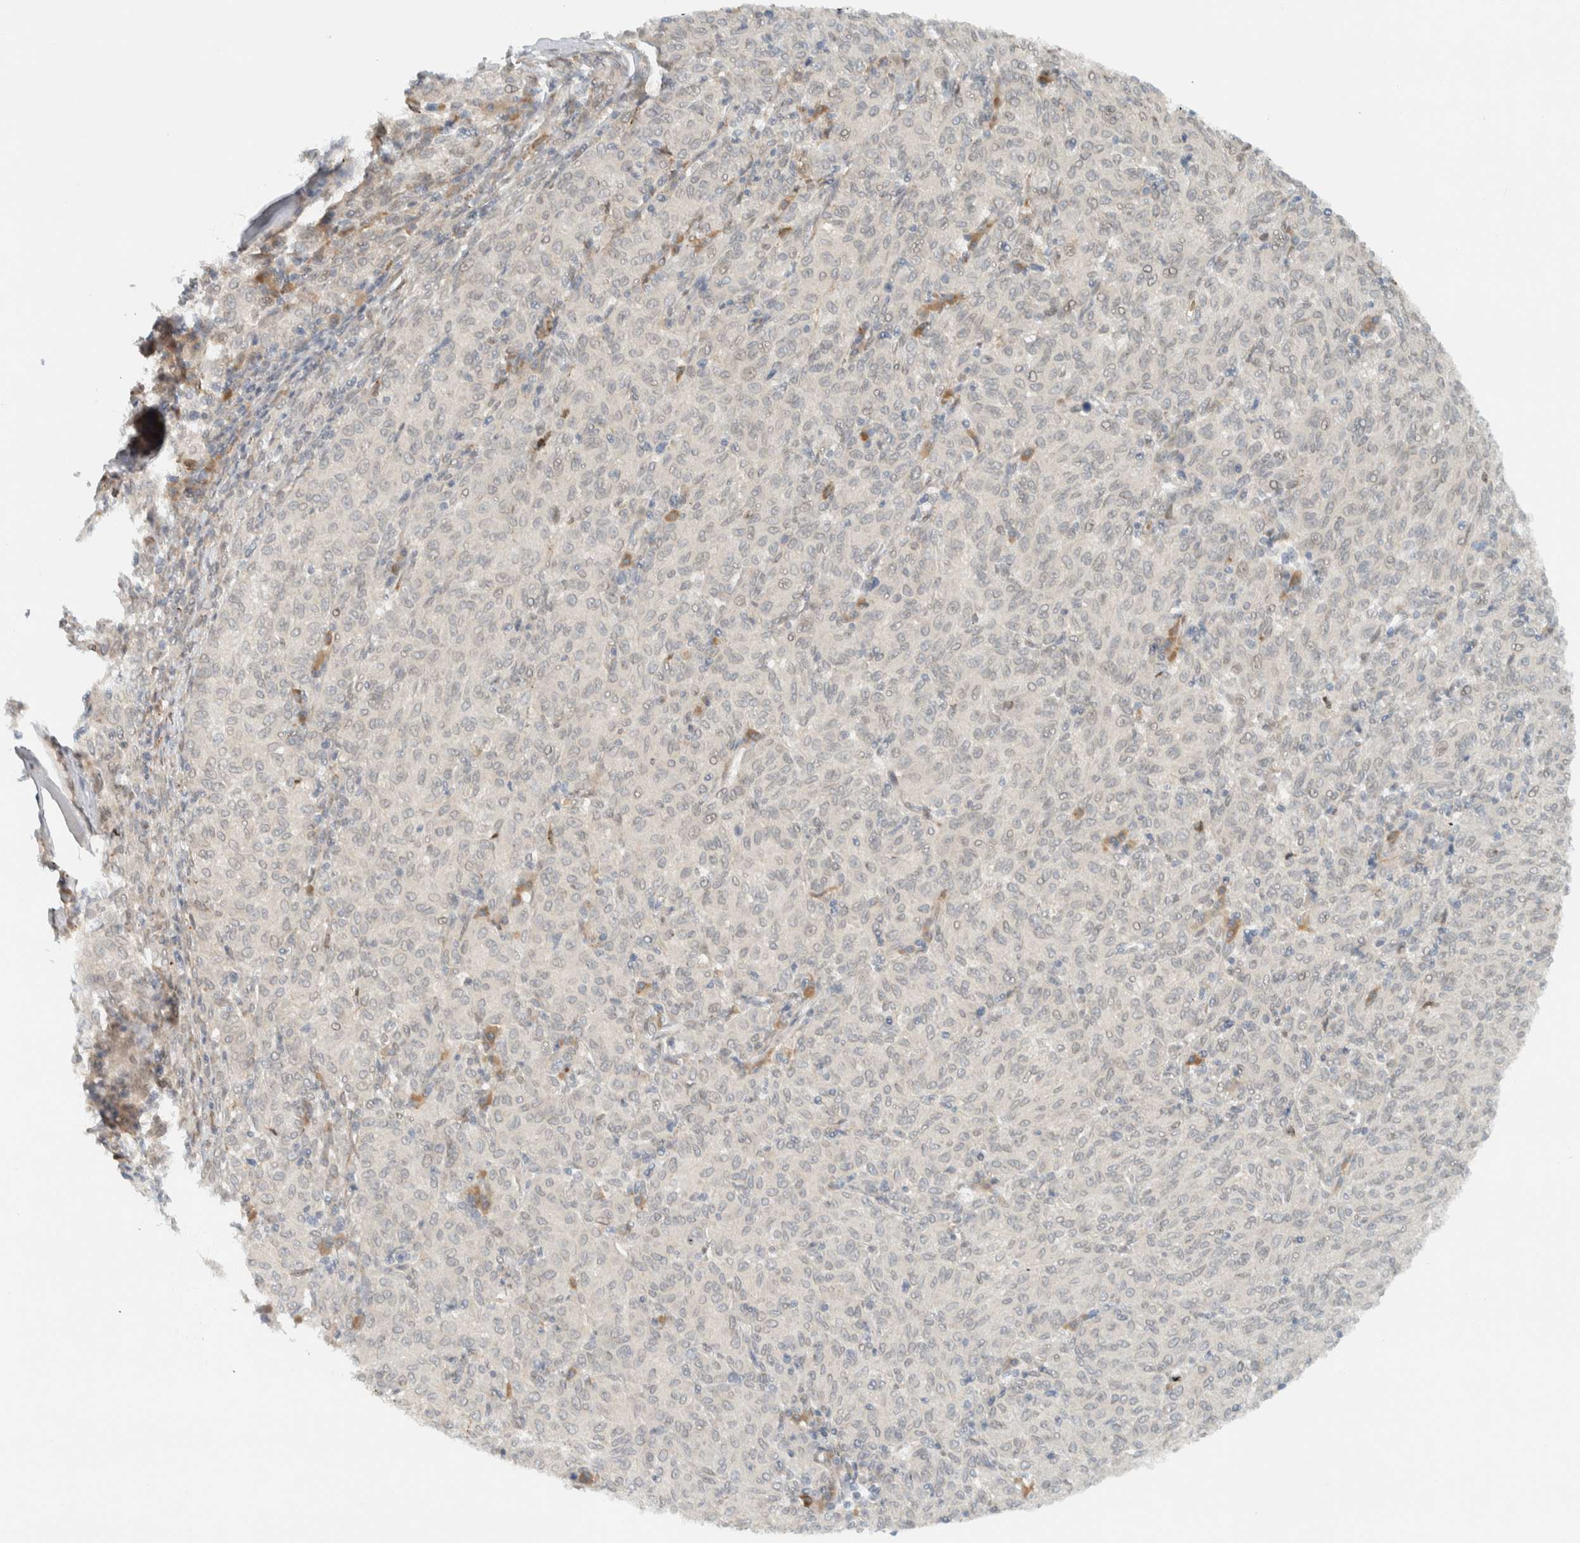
{"staining": {"intensity": "negative", "quantity": "none", "location": "none"}, "tissue": "melanoma", "cell_type": "Tumor cells", "image_type": "cancer", "snomed": [{"axis": "morphology", "description": "Malignant melanoma, NOS"}, {"axis": "topography", "description": "Skin"}], "caption": "Histopathology image shows no significant protein expression in tumor cells of melanoma.", "gene": "ITPRID1", "patient": {"sex": "female", "age": 72}}